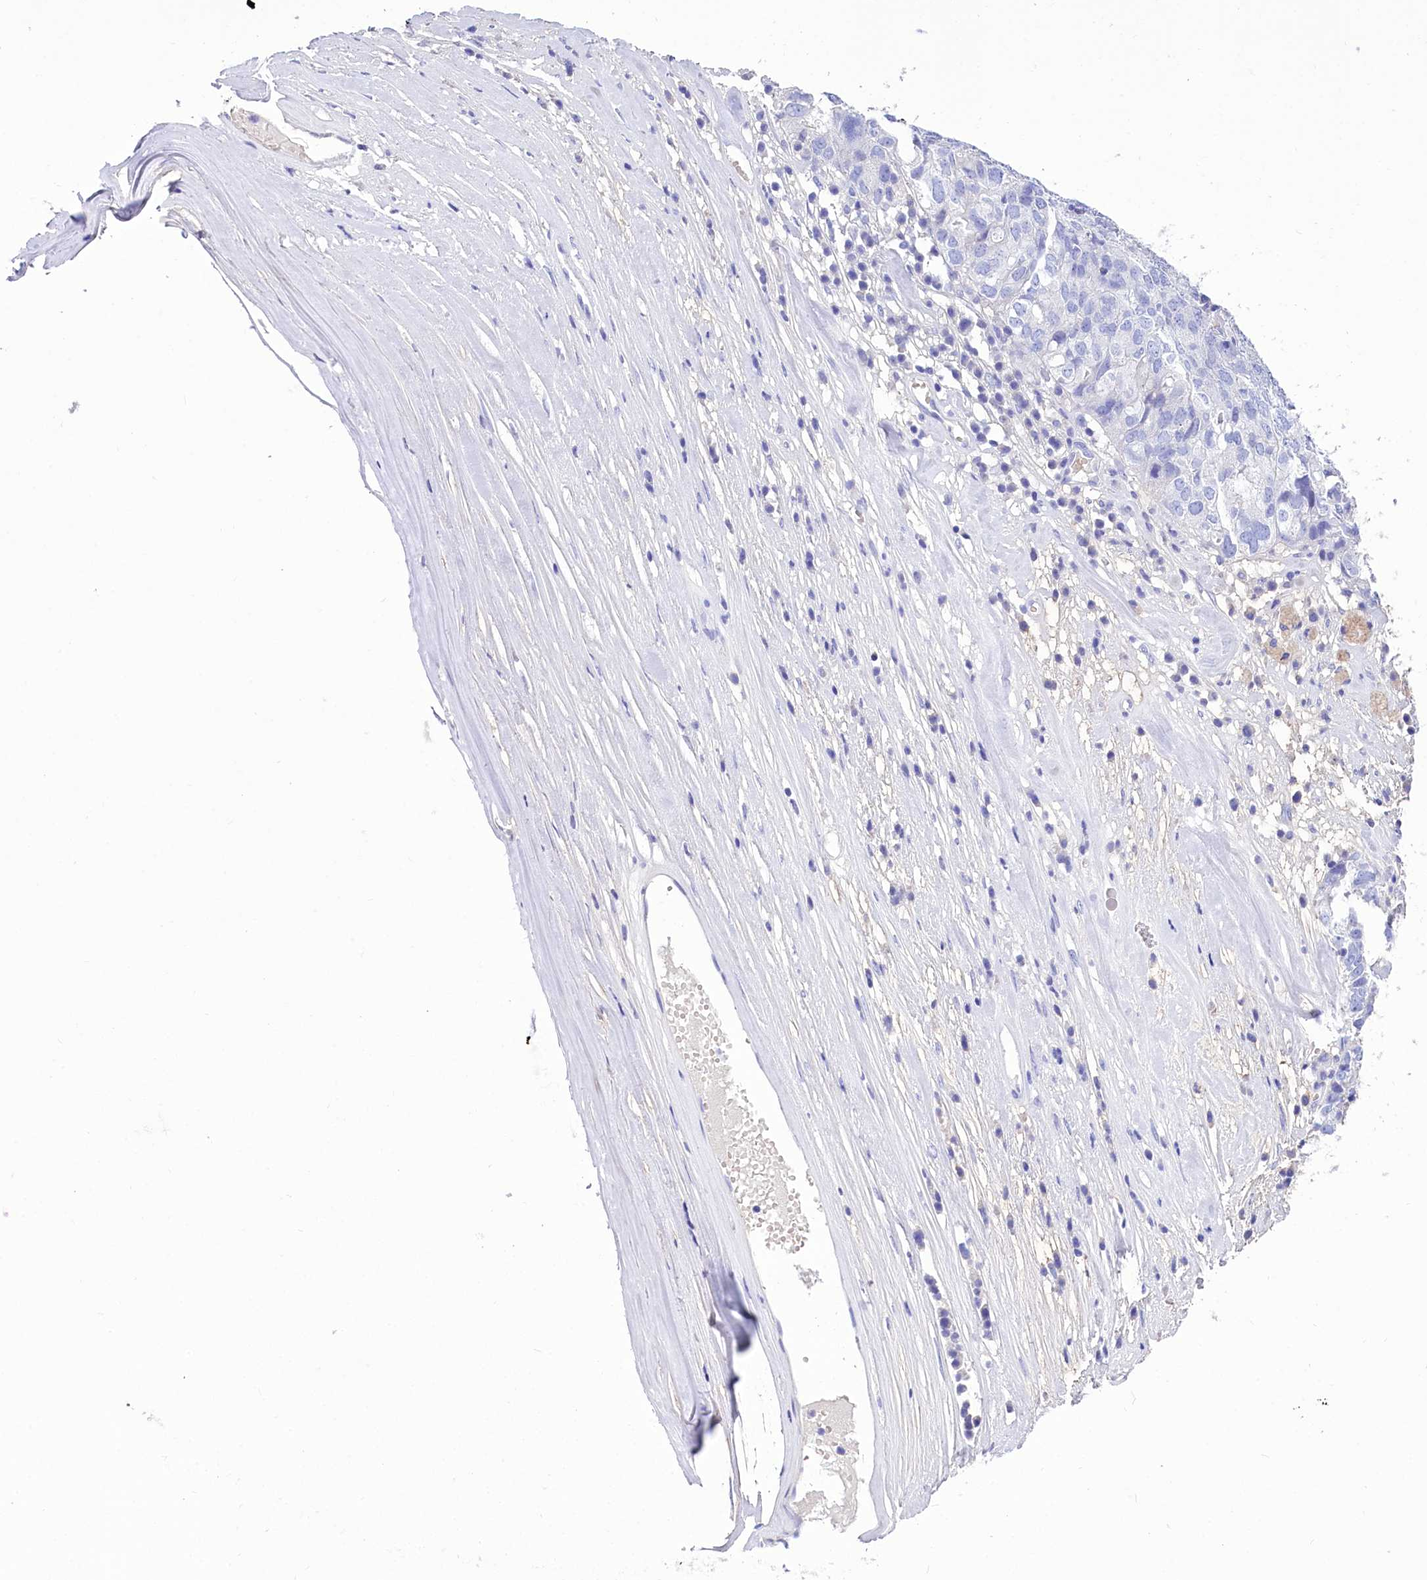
{"staining": {"intensity": "negative", "quantity": "none", "location": "none"}, "tissue": "ovarian cancer", "cell_type": "Tumor cells", "image_type": "cancer", "snomed": [{"axis": "morphology", "description": "Carcinoma, endometroid"}, {"axis": "topography", "description": "Ovary"}], "caption": "Ovarian cancer (endometroid carcinoma) was stained to show a protein in brown. There is no significant expression in tumor cells.", "gene": "TTC36", "patient": {"sex": "female", "age": 62}}